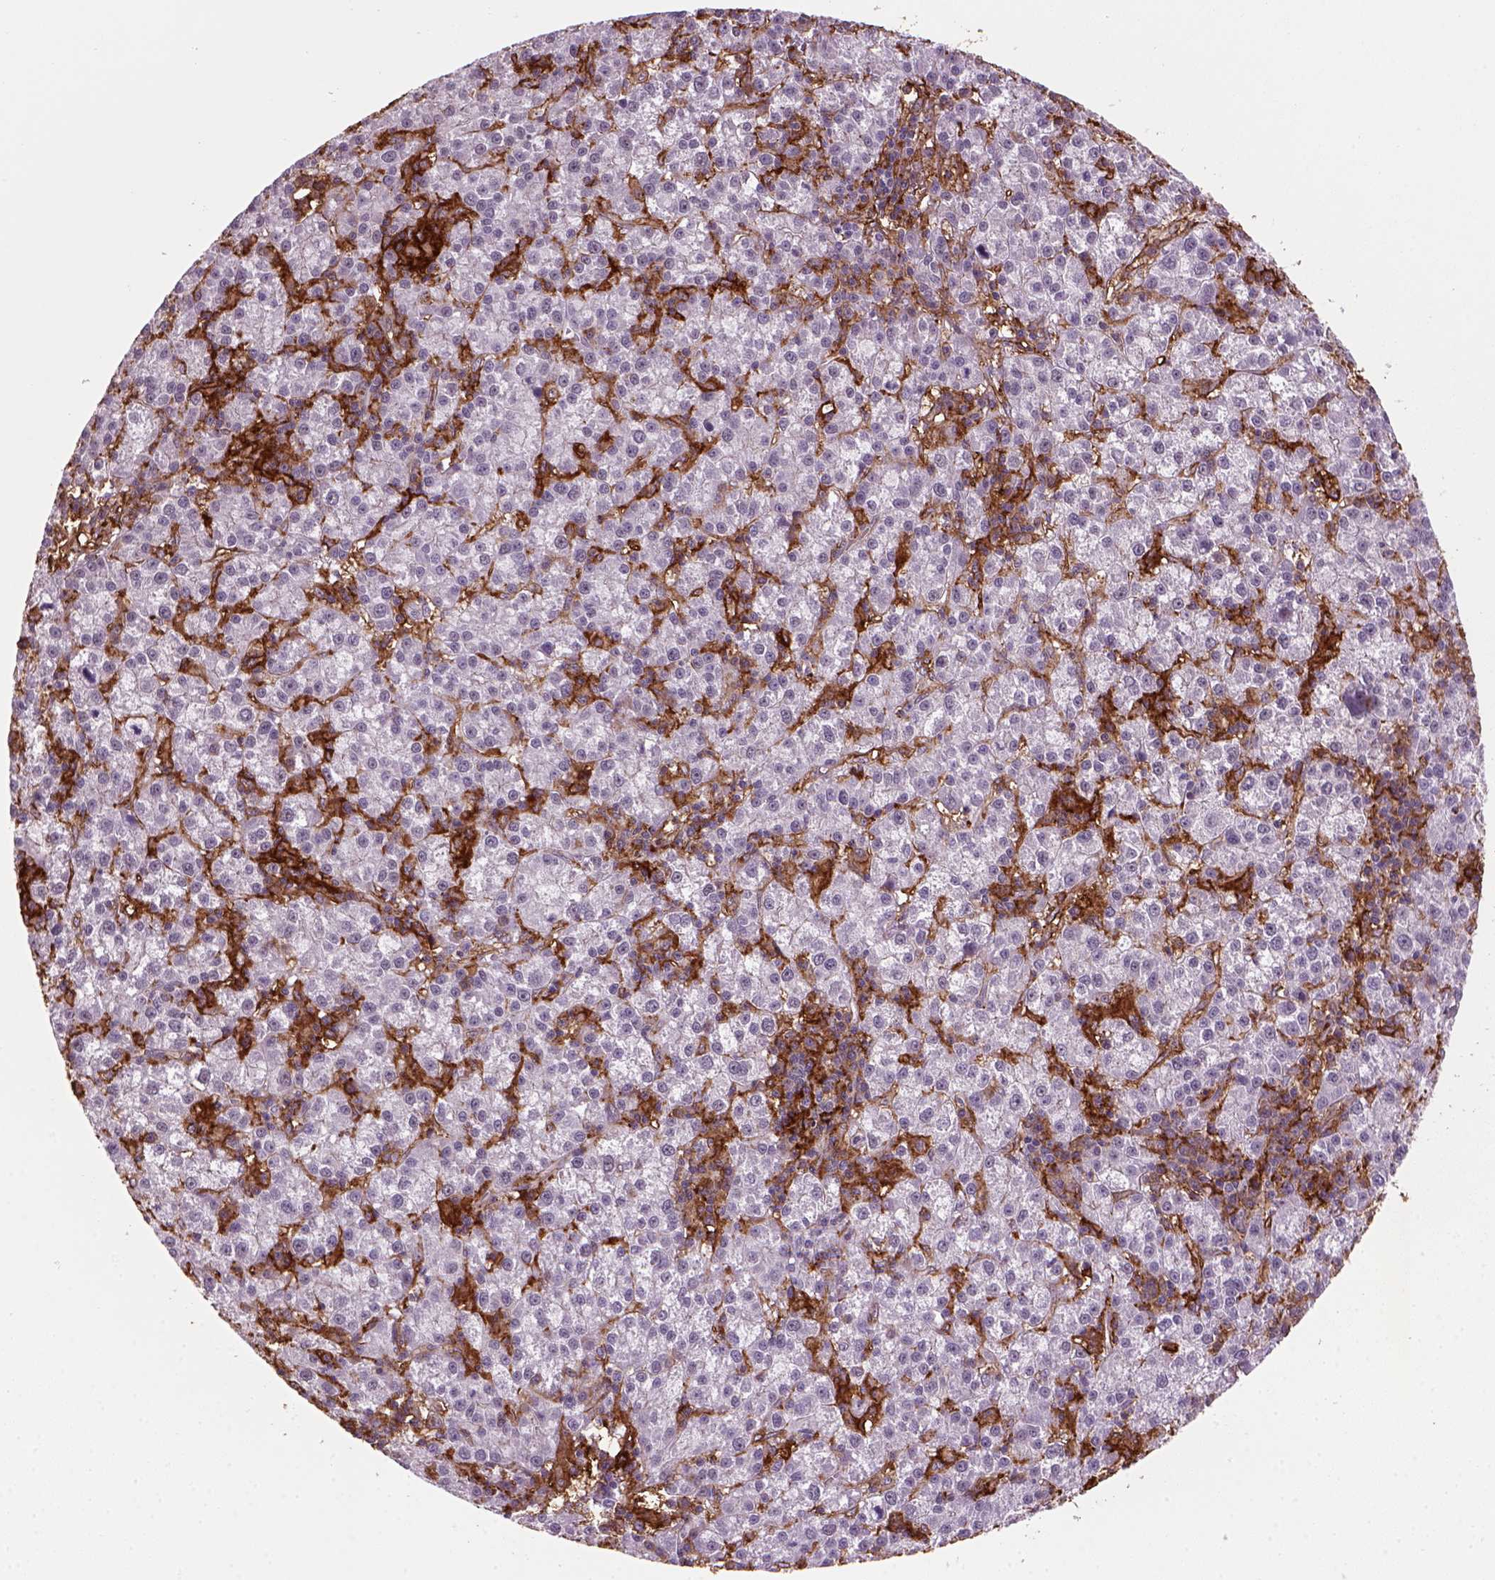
{"staining": {"intensity": "negative", "quantity": "none", "location": "none"}, "tissue": "liver cancer", "cell_type": "Tumor cells", "image_type": "cancer", "snomed": [{"axis": "morphology", "description": "Carcinoma, Hepatocellular, NOS"}, {"axis": "topography", "description": "Liver"}], "caption": "This is an immunohistochemistry micrograph of human liver hepatocellular carcinoma. There is no staining in tumor cells.", "gene": "MARCKS", "patient": {"sex": "female", "age": 60}}